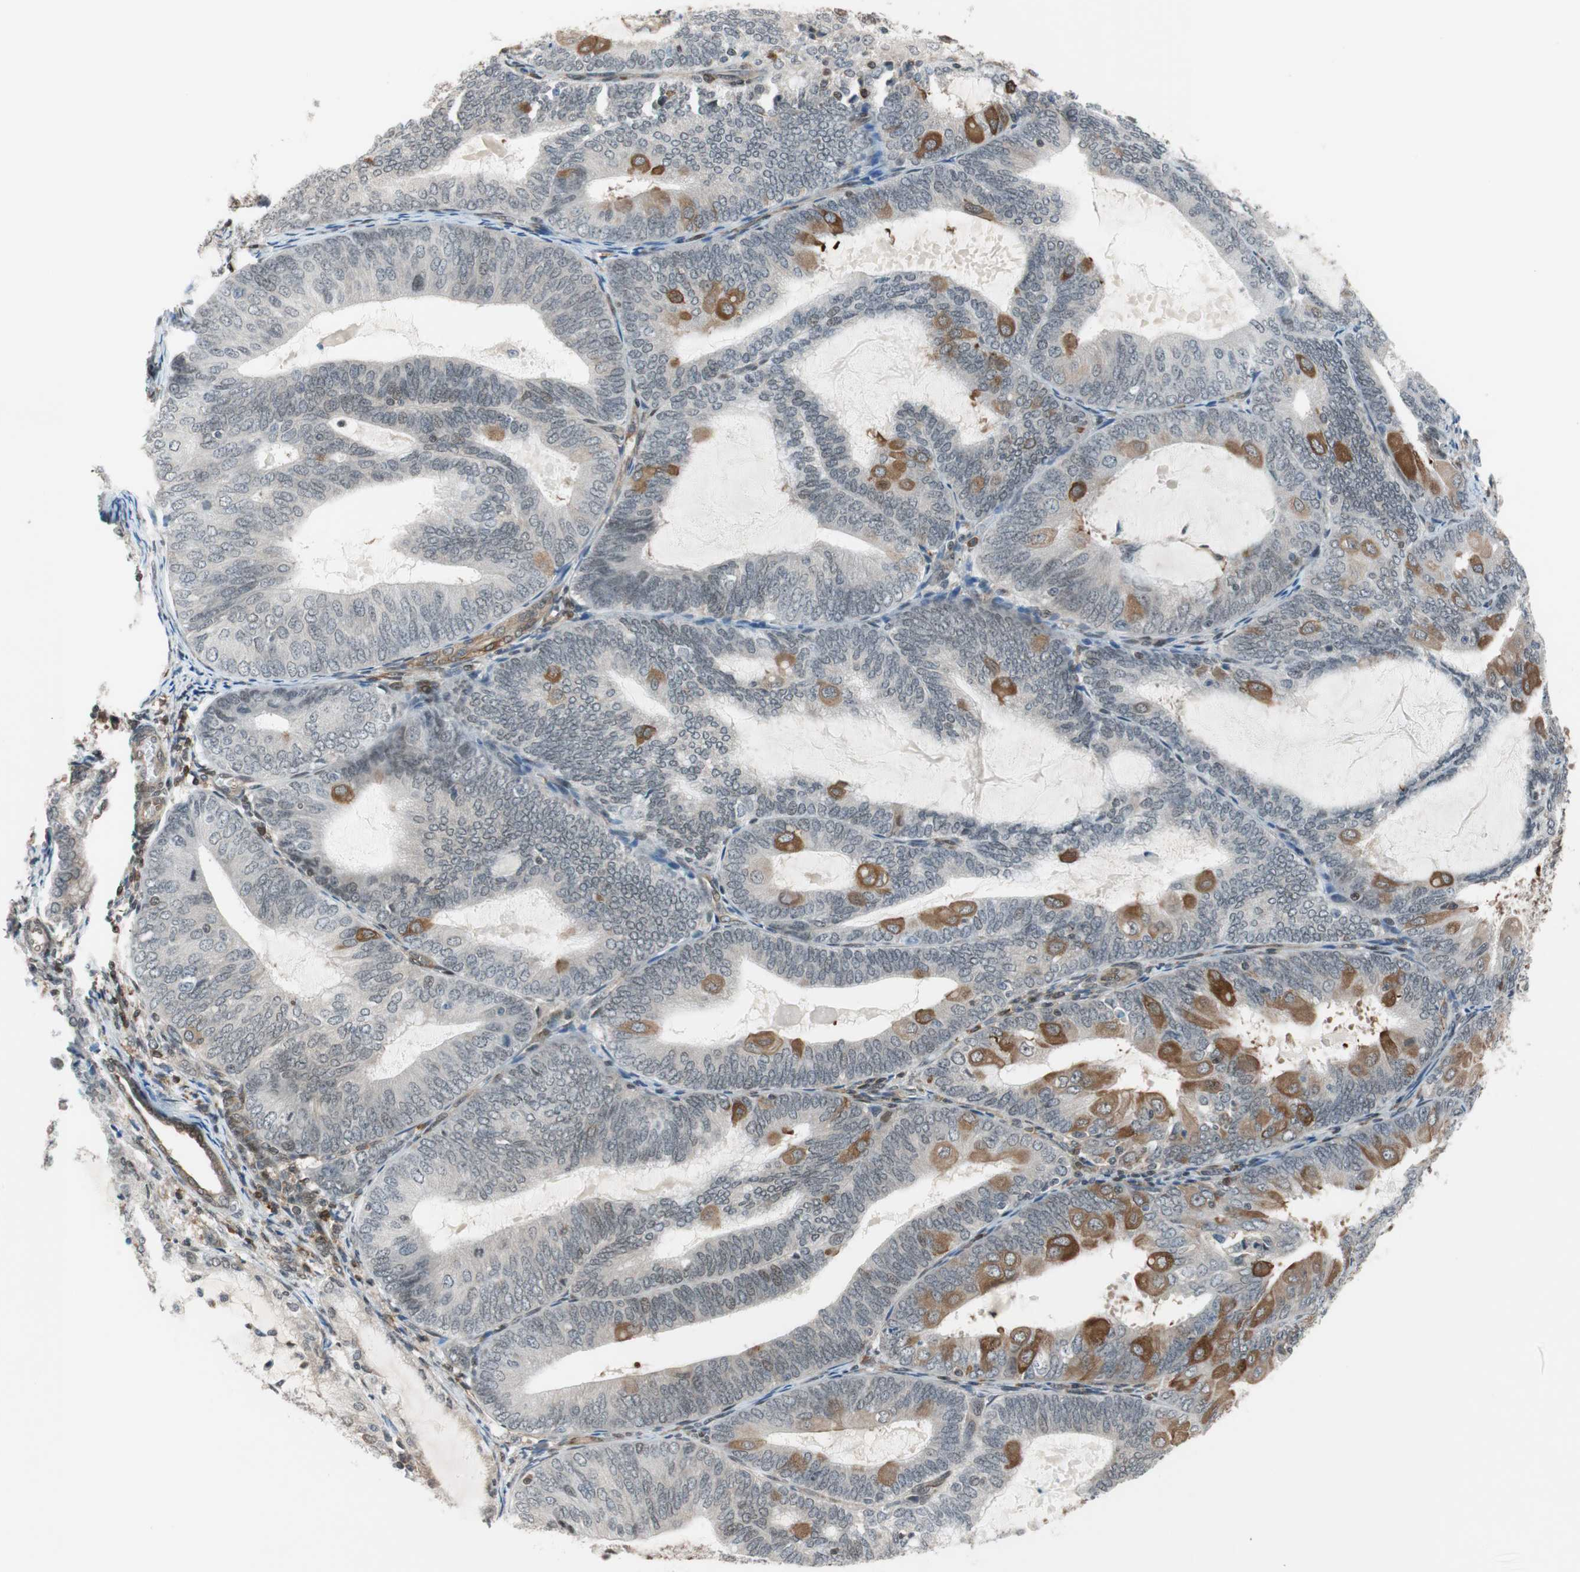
{"staining": {"intensity": "moderate", "quantity": "<25%", "location": "cytoplasmic/membranous"}, "tissue": "endometrial cancer", "cell_type": "Tumor cells", "image_type": "cancer", "snomed": [{"axis": "morphology", "description": "Adenocarcinoma, NOS"}, {"axis": "topography", "description": "Endometrium"}], "caption": "Adenocarcinoma (endometrial) was stained to show a protein in brown. There is low levels of moderate cytoplasmic/membranous positivity in approximately <25% of tumor cells. (DAB (3,3'-diaminobenzidine) IHC, brown staining for protein, blue staining for nuclei).", "gene": "ZNF512B", "patient": {"sex": "female", "age": 81}}